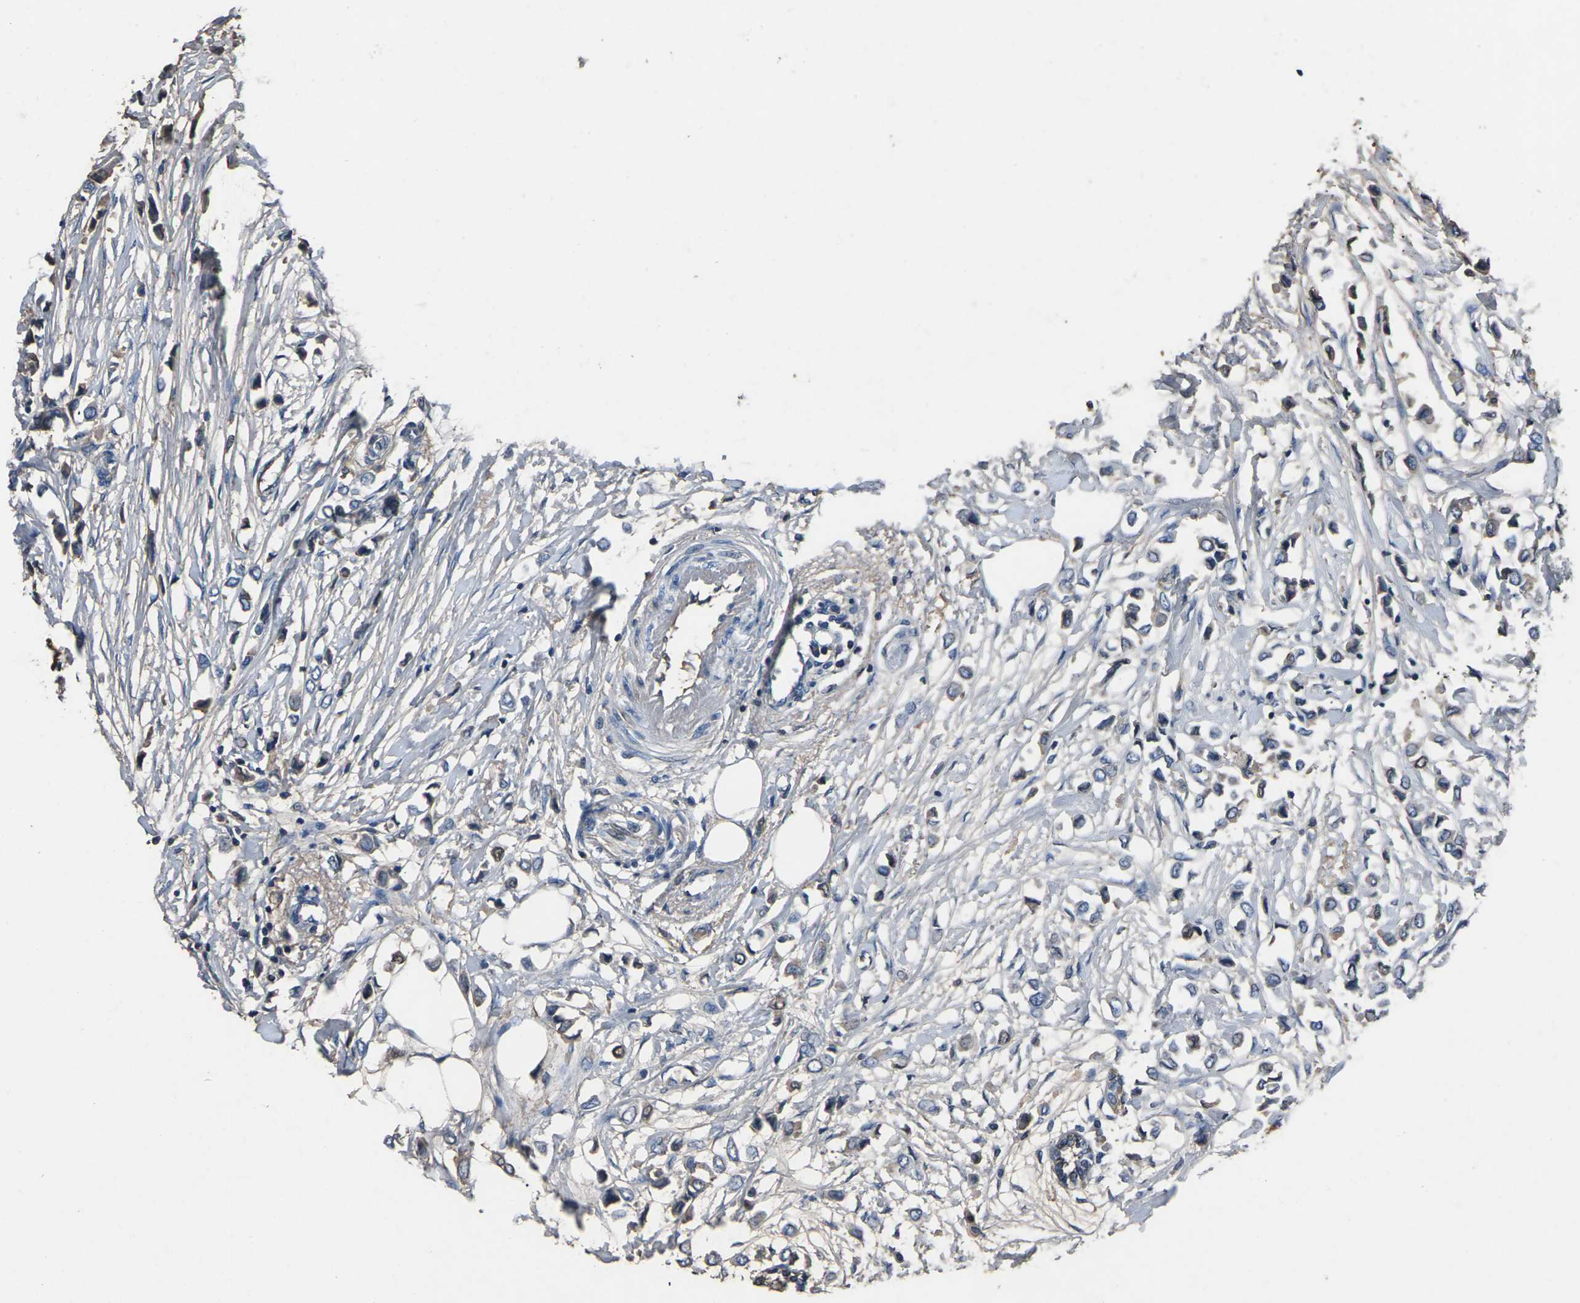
{"staining": {"intensity": "weak", "quantity": "25%-75%", "location": "cytoplasmic/membranous"}, "tissue": "breast cancer", "cell_type": "Tumor cells", "image_type": "cancer", "snomed": [{"axis": "morphology", "description": "Lobular carcinoma"}, {"axis": "topography", "description": "Breast"}], "caption": "Brown immunohistochemical staining in lobular carcinoma (breast) displays weak cytoplasmic/membranous expression in approximately 25%-75% of tumor cells. Using DAB (brown) and hematoxylin (blue) stains, captured at high magnification using brightfield microscopy.", "gene": "LEP", "patient": {"sex": "female", "age": 51}}